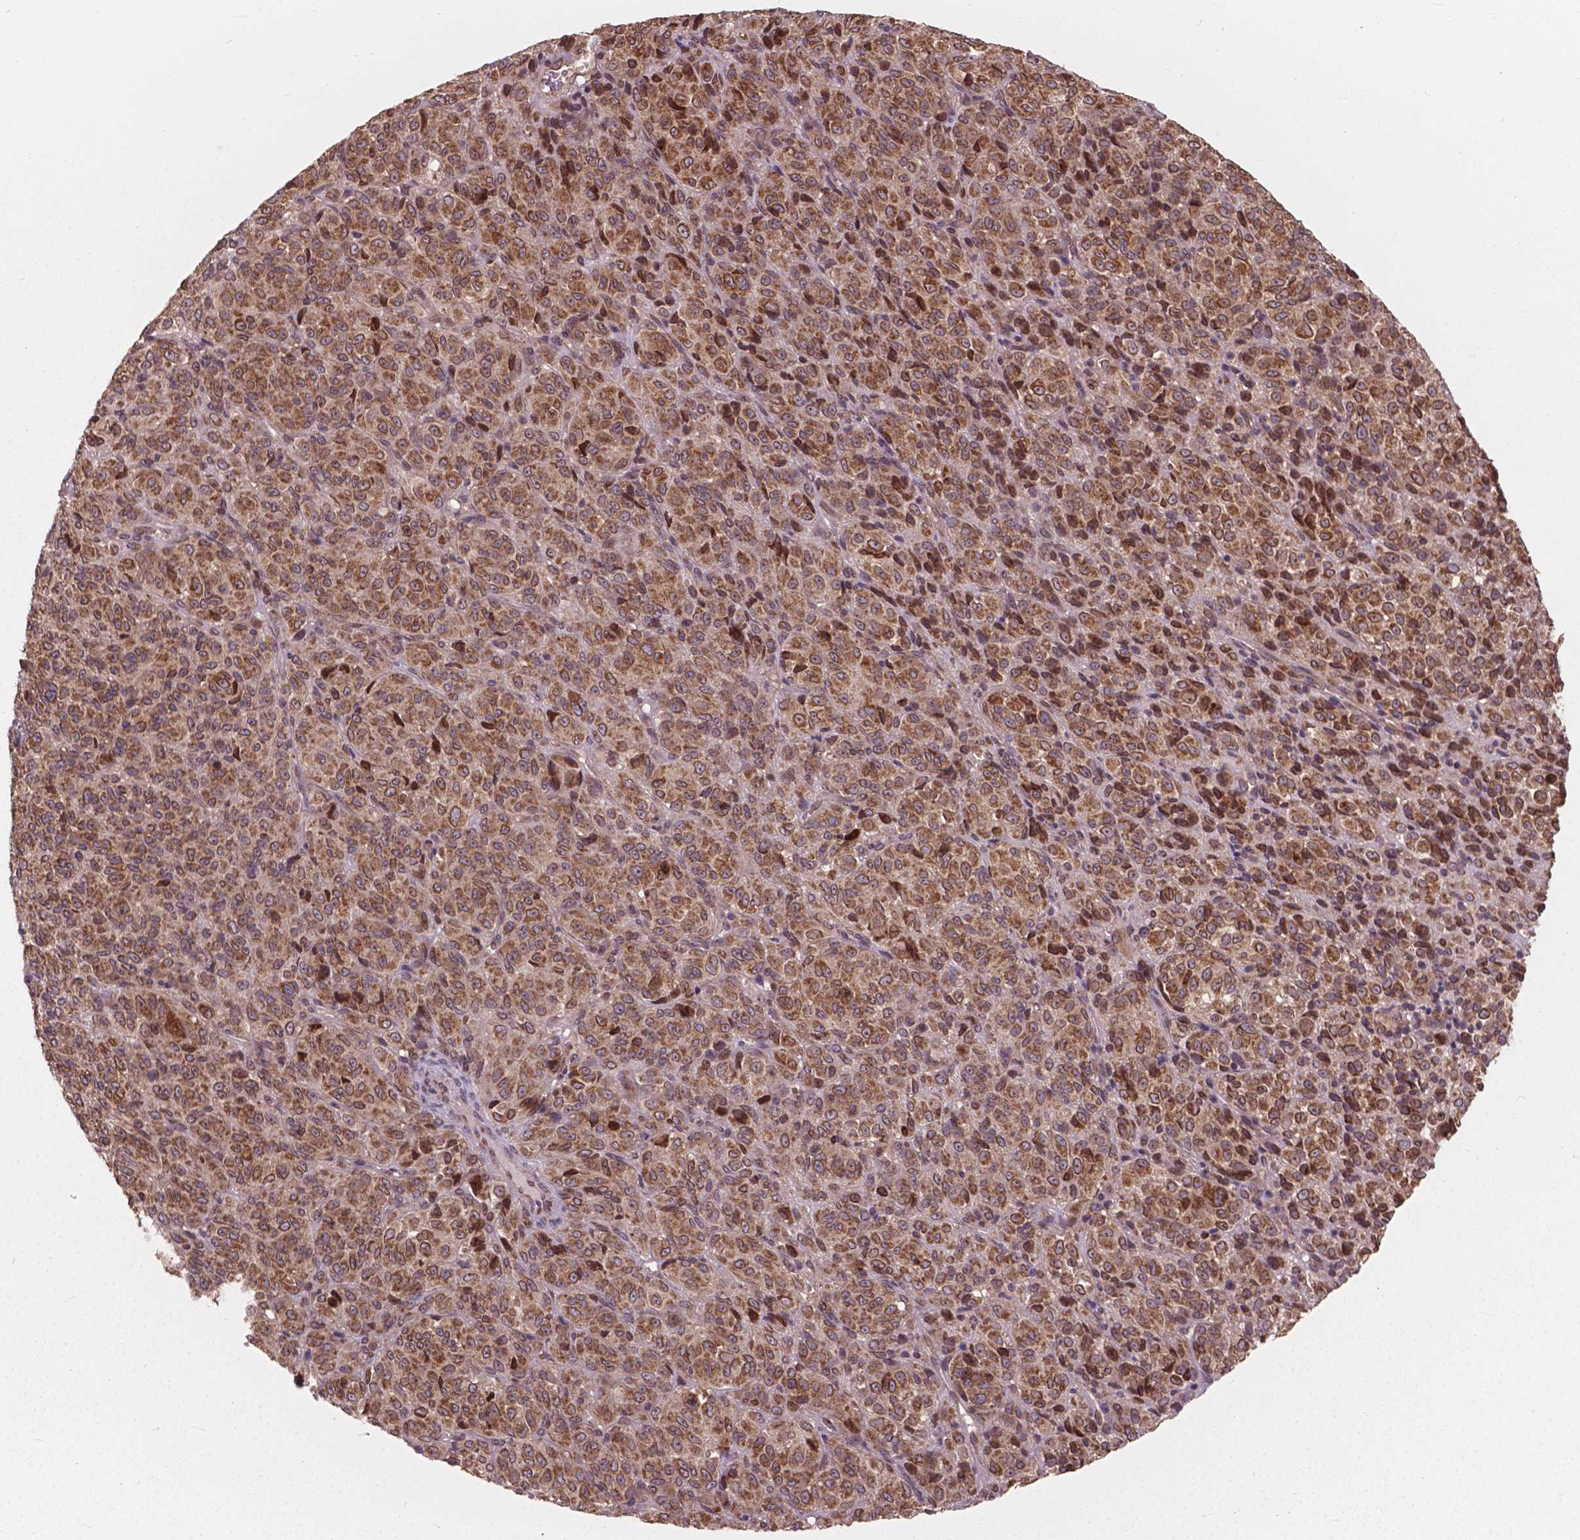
{"staining": {"intensity": "moderate", "quantity": ">75%", "location": "cytoplasmic/membranous,nuclear"}, "tissue": "melanoma", "cell_type": "Tumor cells", "image_type": "cancer", "snomed": [{"axis": "morphology", "description": "Malignant melanoma, Metastatic site"}, {"axis": "topography", "description": "Brain"}], "caption": "This photomicrograph displays malignant melanoma (metastatic site) stained with immunohistochemistry (IHC) to label a protein in brown. The cytoplasmic/membranous and nuclear of tumor cells show moderate positivity for the protein. Nuclei are counter-stained blue.", "gene": "MRPL33", "patient": {"sex": "female", "age": 56}}